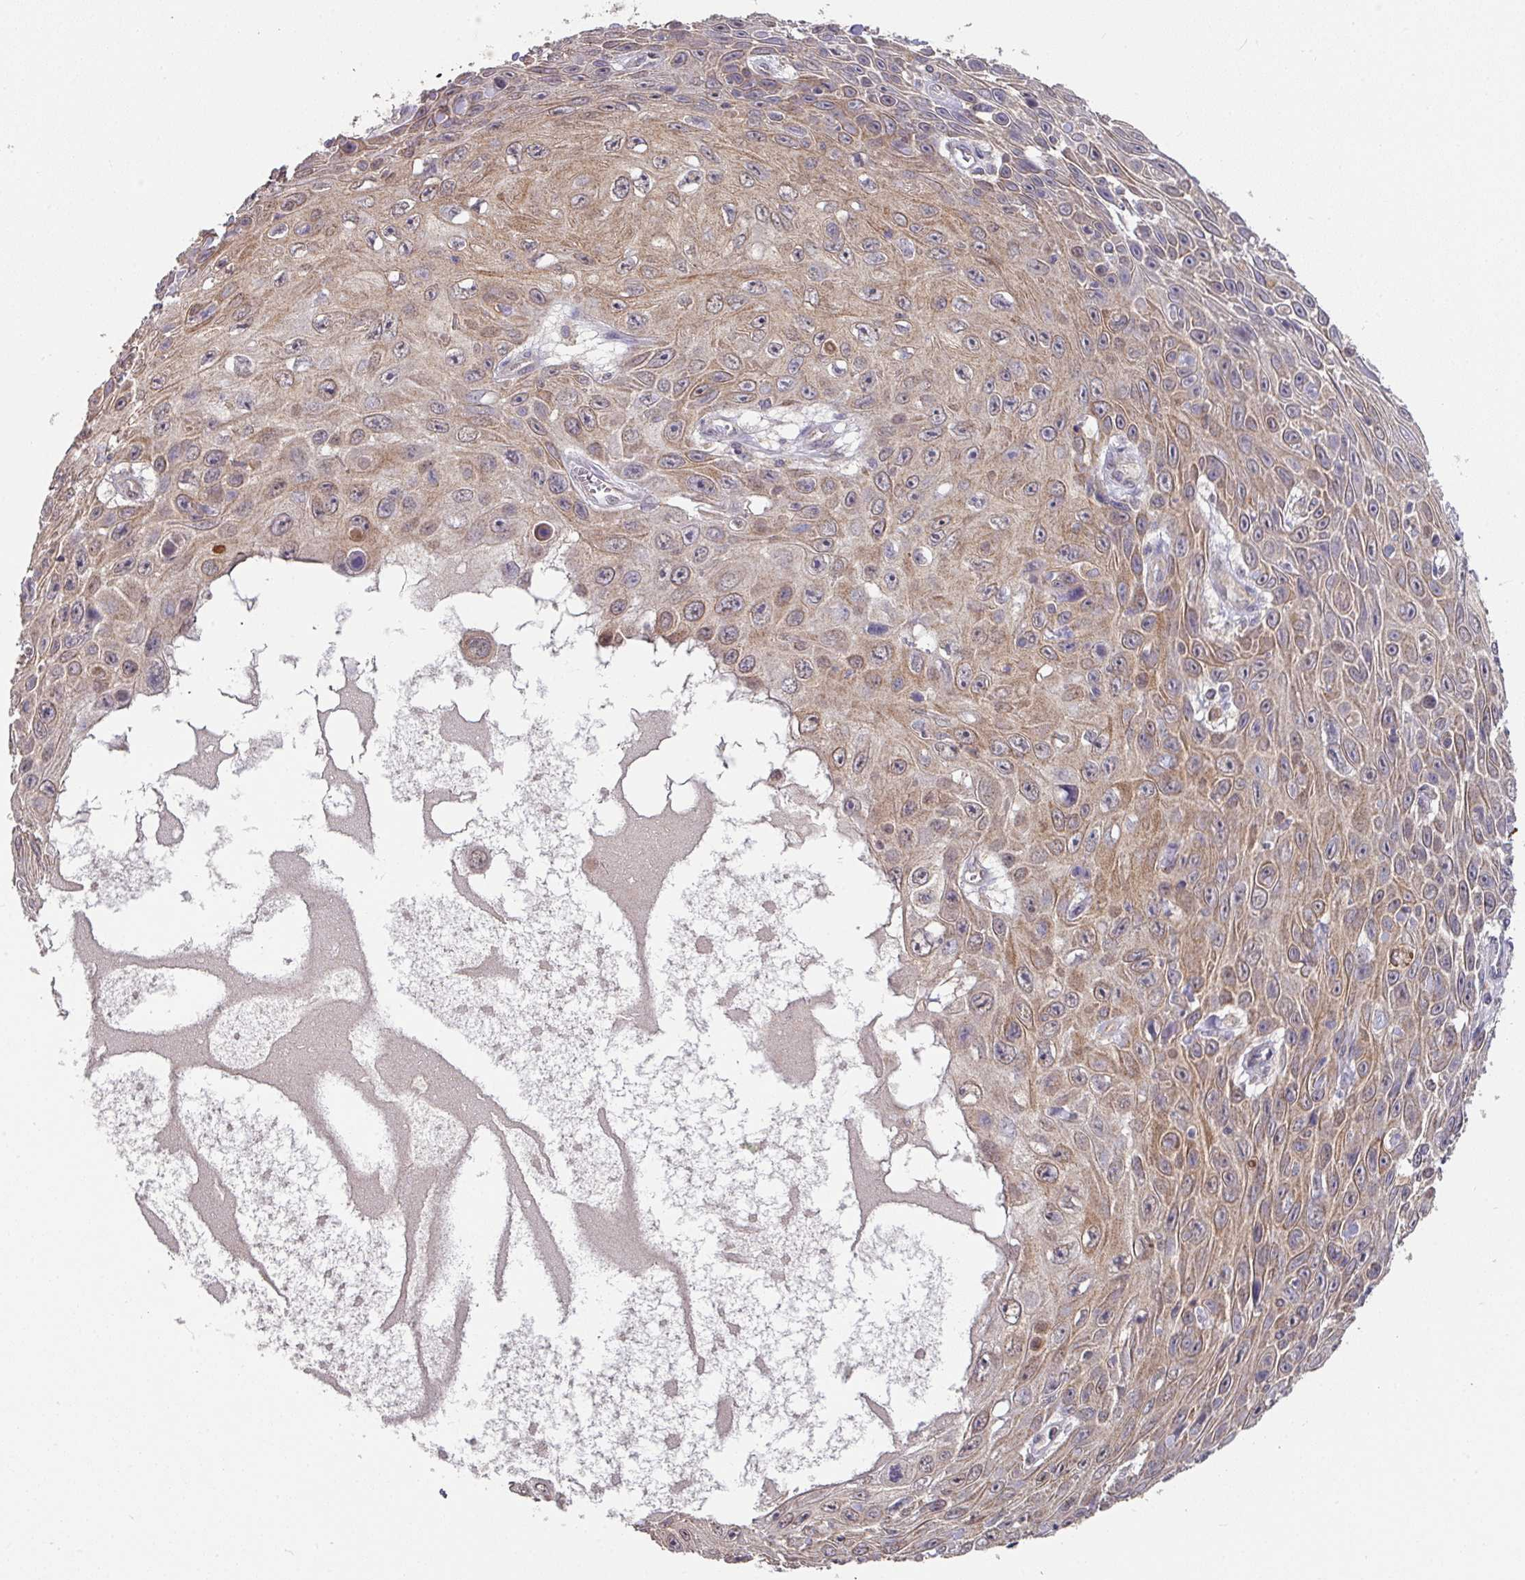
{"staining": {"intensity": "weak", "quantity": ">75%", "location": "cytoplasmic/membranous"}, "tissue": "skin cancer", "cell_type": "Tumor cells", "image_type": "cancer", "snomed": [{"axis": "morphology", "description": "Squamous cell carcinoma, NOS"}, {"axis": "topography", "description": "Skin"}], "caption": "This micrograph displays immunohistochemistry (IHC) staining of human skin cancer, with low weak cytoplasmic/membranous staining in approximately >75% of tumor cells.", "gene": "EXTL3", "patient": {"sex": "male", "age": 82}}